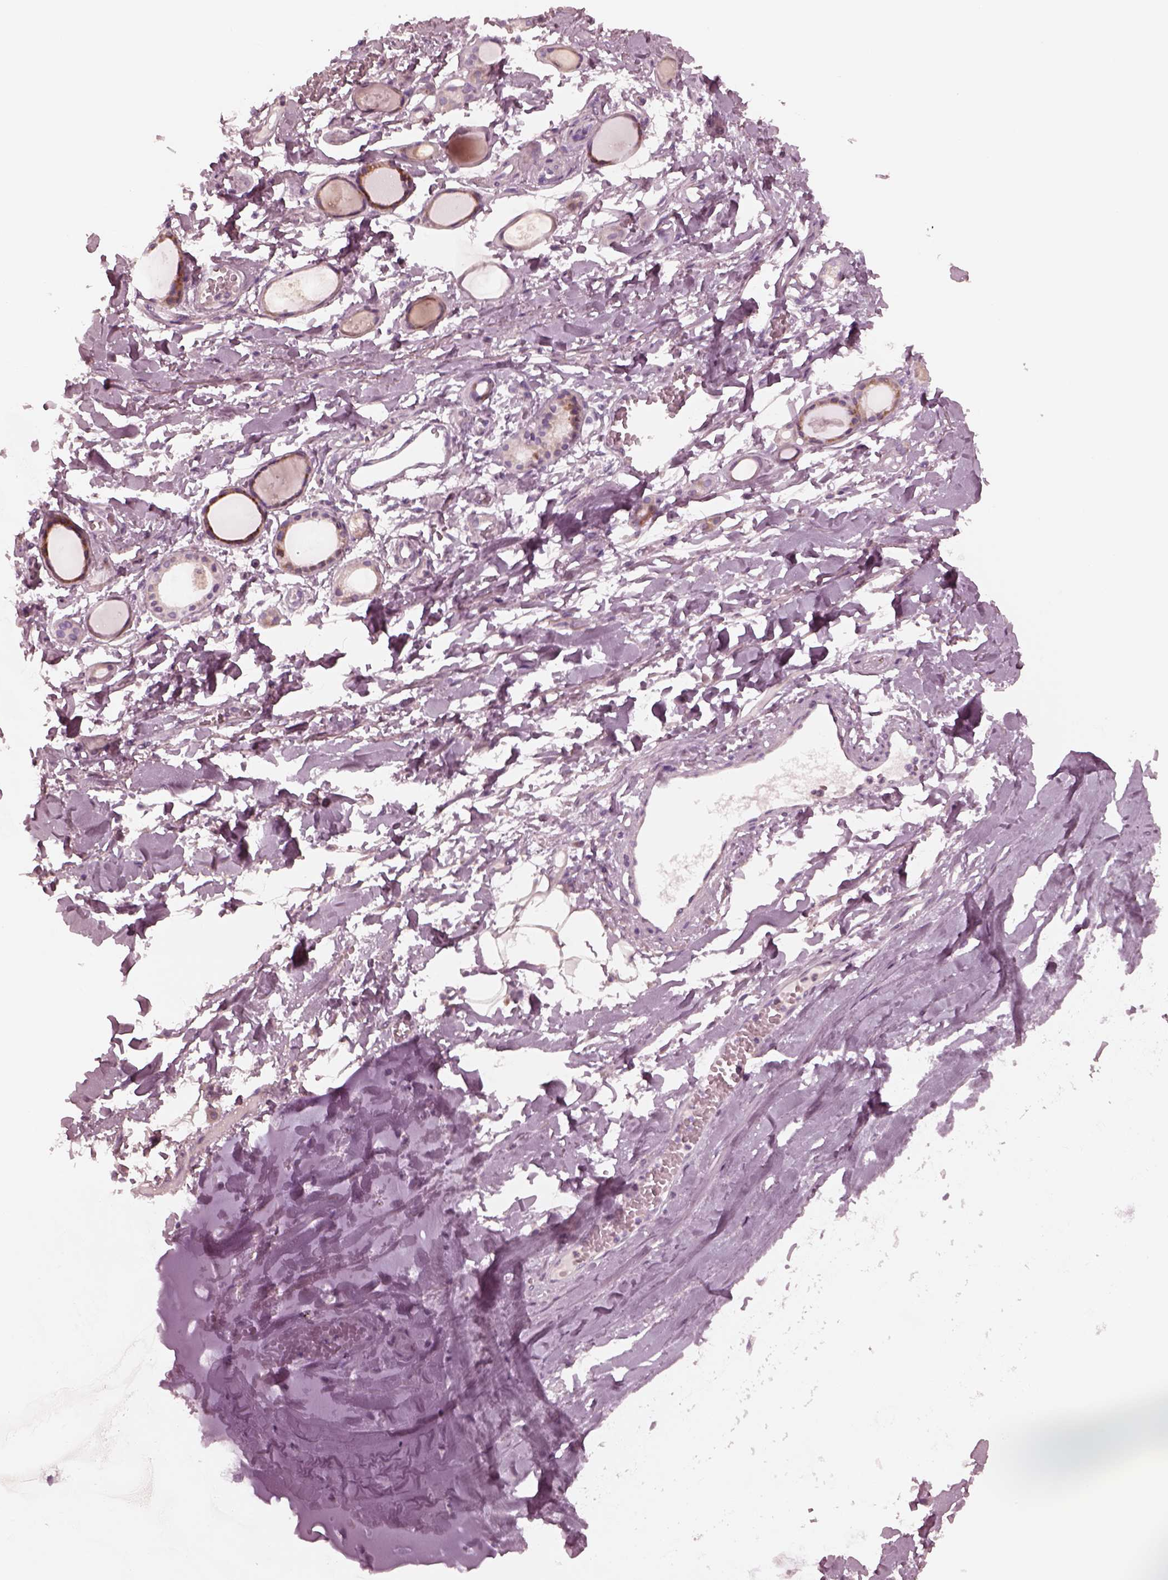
{"staining": {"intensity": "negative", "quantity": "none", "location": "none"}, "tissue": "adipose tissue", "cell_type": "Adipocytes", "image_type": "normal", "snomed": [{"axis": "morphology", "description": "Normal tissue, NOS"}, {"axis": "topography", "description": "Cartilage tissue"}, {"axis": "topography", "description": "Nasopharynx"}, {"axis": "topography", "description": "Thyroid gland"}], "caption": "Adipocytes are negative for brown protein staining in benign adipose tissue. (Brightfield microscopy of DAB IHC at high magnification).", "gene": "CADM2", "patient": {"sex": "male", "age": 63}}